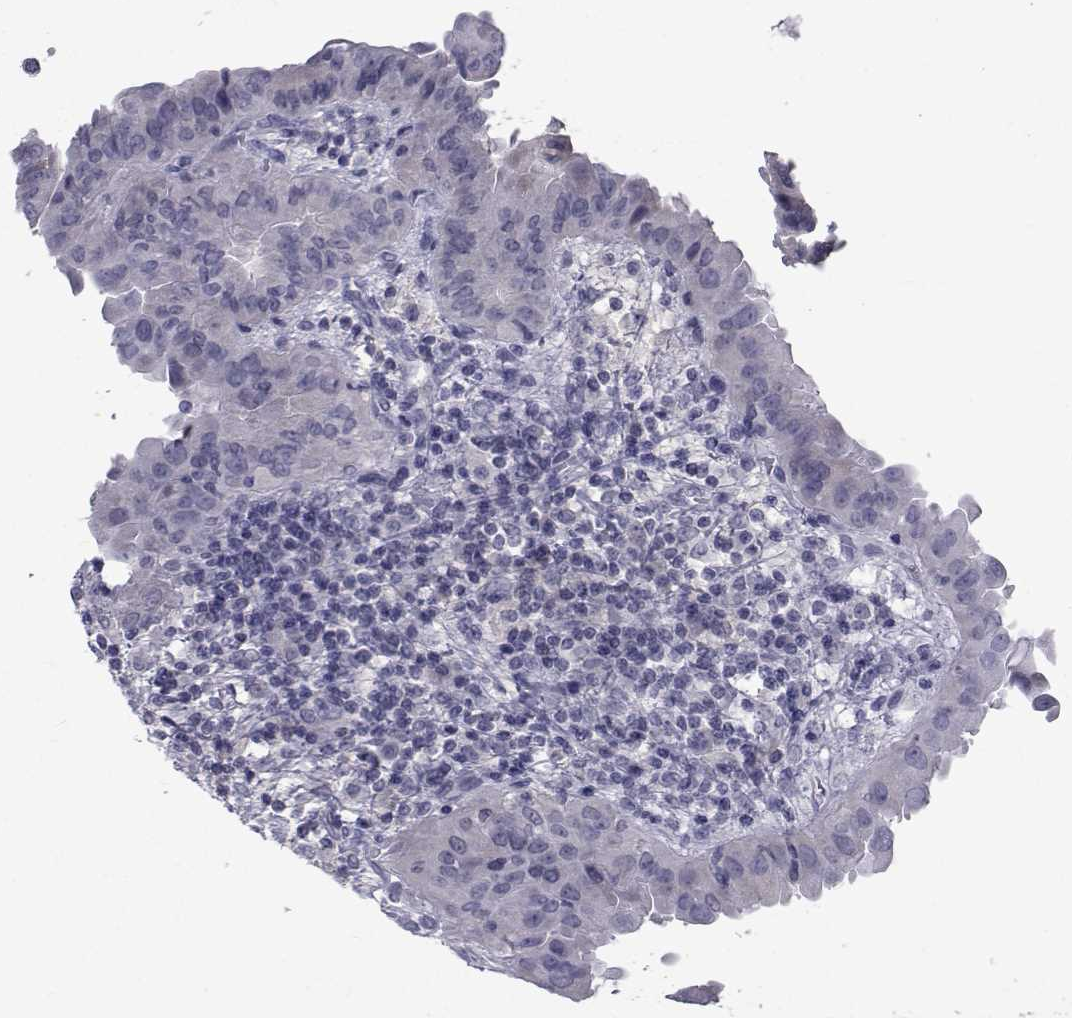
{"staining": {"intensity": "negative", "quantity": "none", "location": "none"}, "tissue": "thyroid cancer", "cell_type": "Tumor cells", "image_type": "cancer", "snomed": [{"axis": "morphology", "description": "Papillary adenocarcinoma, NOS"}, {"axis": "topography", "description": "Thyroid gland"}], "caption": "Tumor cells show no significant protein positivity in thyroid papillary adenocarcinoma.", "gene": "PAX2", "patient": {"sex": "female", "age": 37}}